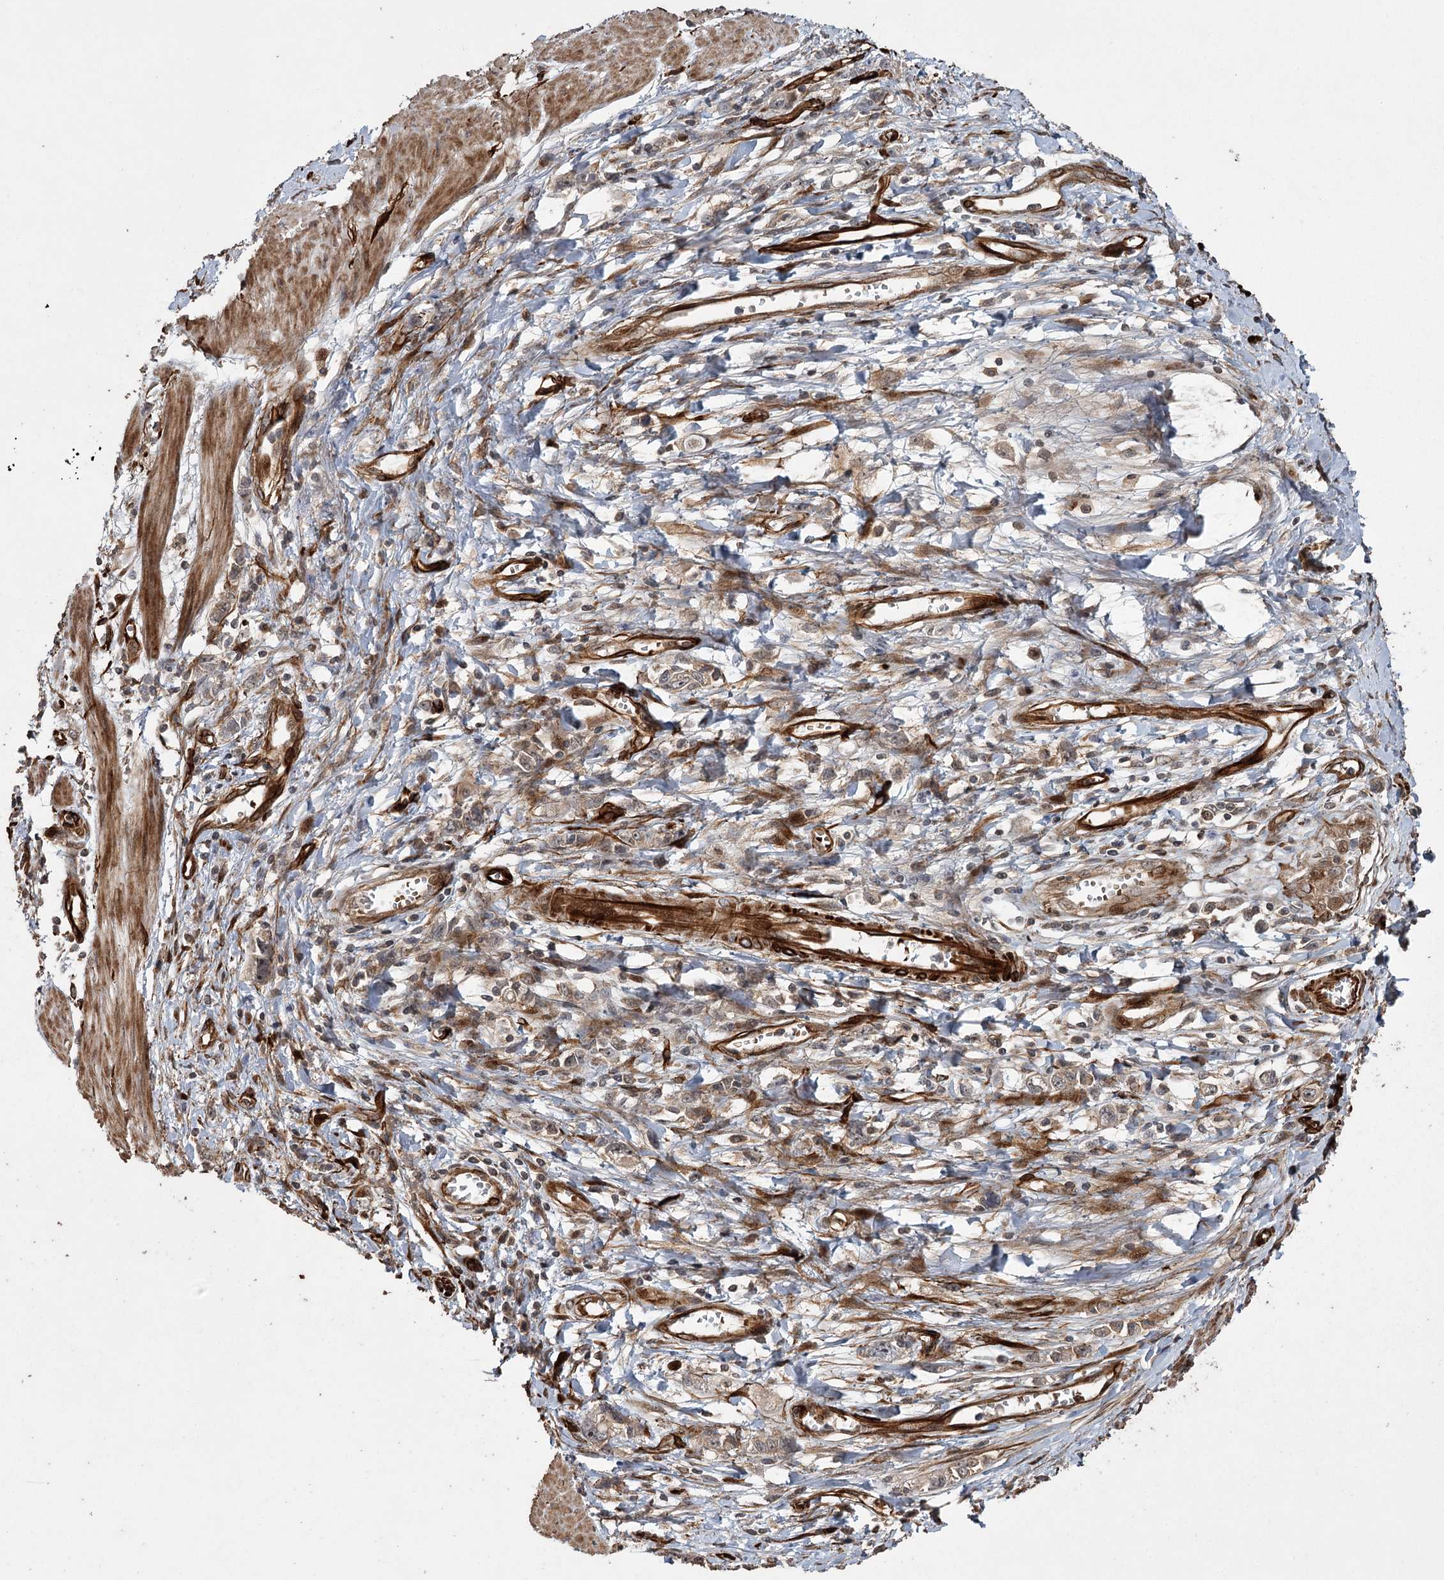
{"staining": {"intensity": "negative", "quantity": "none", "location": "none"}, "tissue": "stomach cancer", "cell_type": "Tumor cells", "image_type": "cancer", "snomed": [{"axis": "morphology", "description": "Adenocarcinoma, NOS"}, {"axis": "topography", "description": "Stomach"}], "caption": "Tumor cells are negative for protein expression in human stomach adenocarcinoma.", "gene": "RPAP3", "patient": {"sex": "female", "age": 76}}